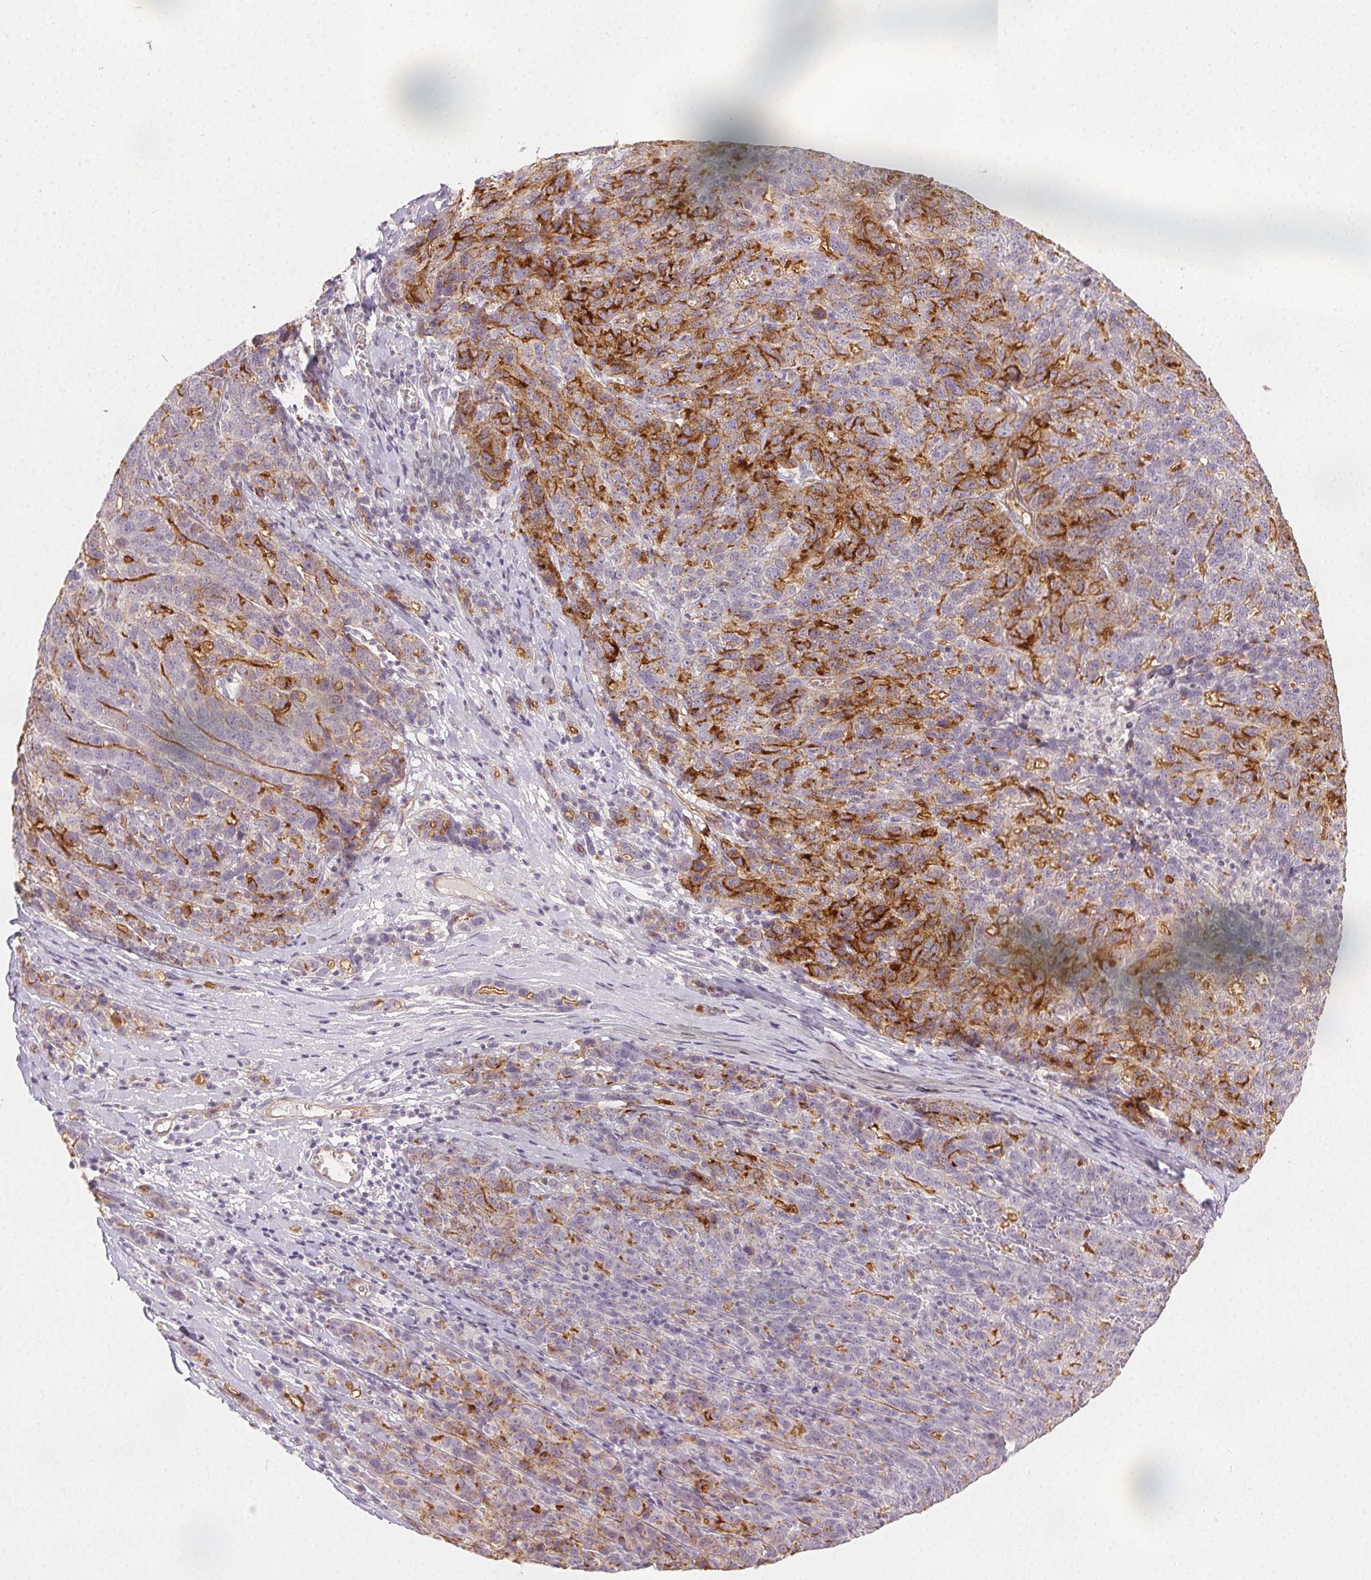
{"staining": {"intensity": "strong", "quantity": "<25%", "location": "cytoplasmic/membranous"}, "tissue": "ovarian cancer", "cell_type": "Tumor cells", "image_type": "cancer", "snomed": [{"axis": "morphology", "description": "Cystadenocarcinoma, serous, NOS"}, {"axis": "topography", "description": "Ovary"}], "caption": "Tumor cells exhibit medium levels of strong cytoplasmic/membranous staining in about <25% of cells in ovarian cancer (serous cystadenocarcinoma).", "gene": "PODXL", "patient": {"sex": "female", "age": 71}}